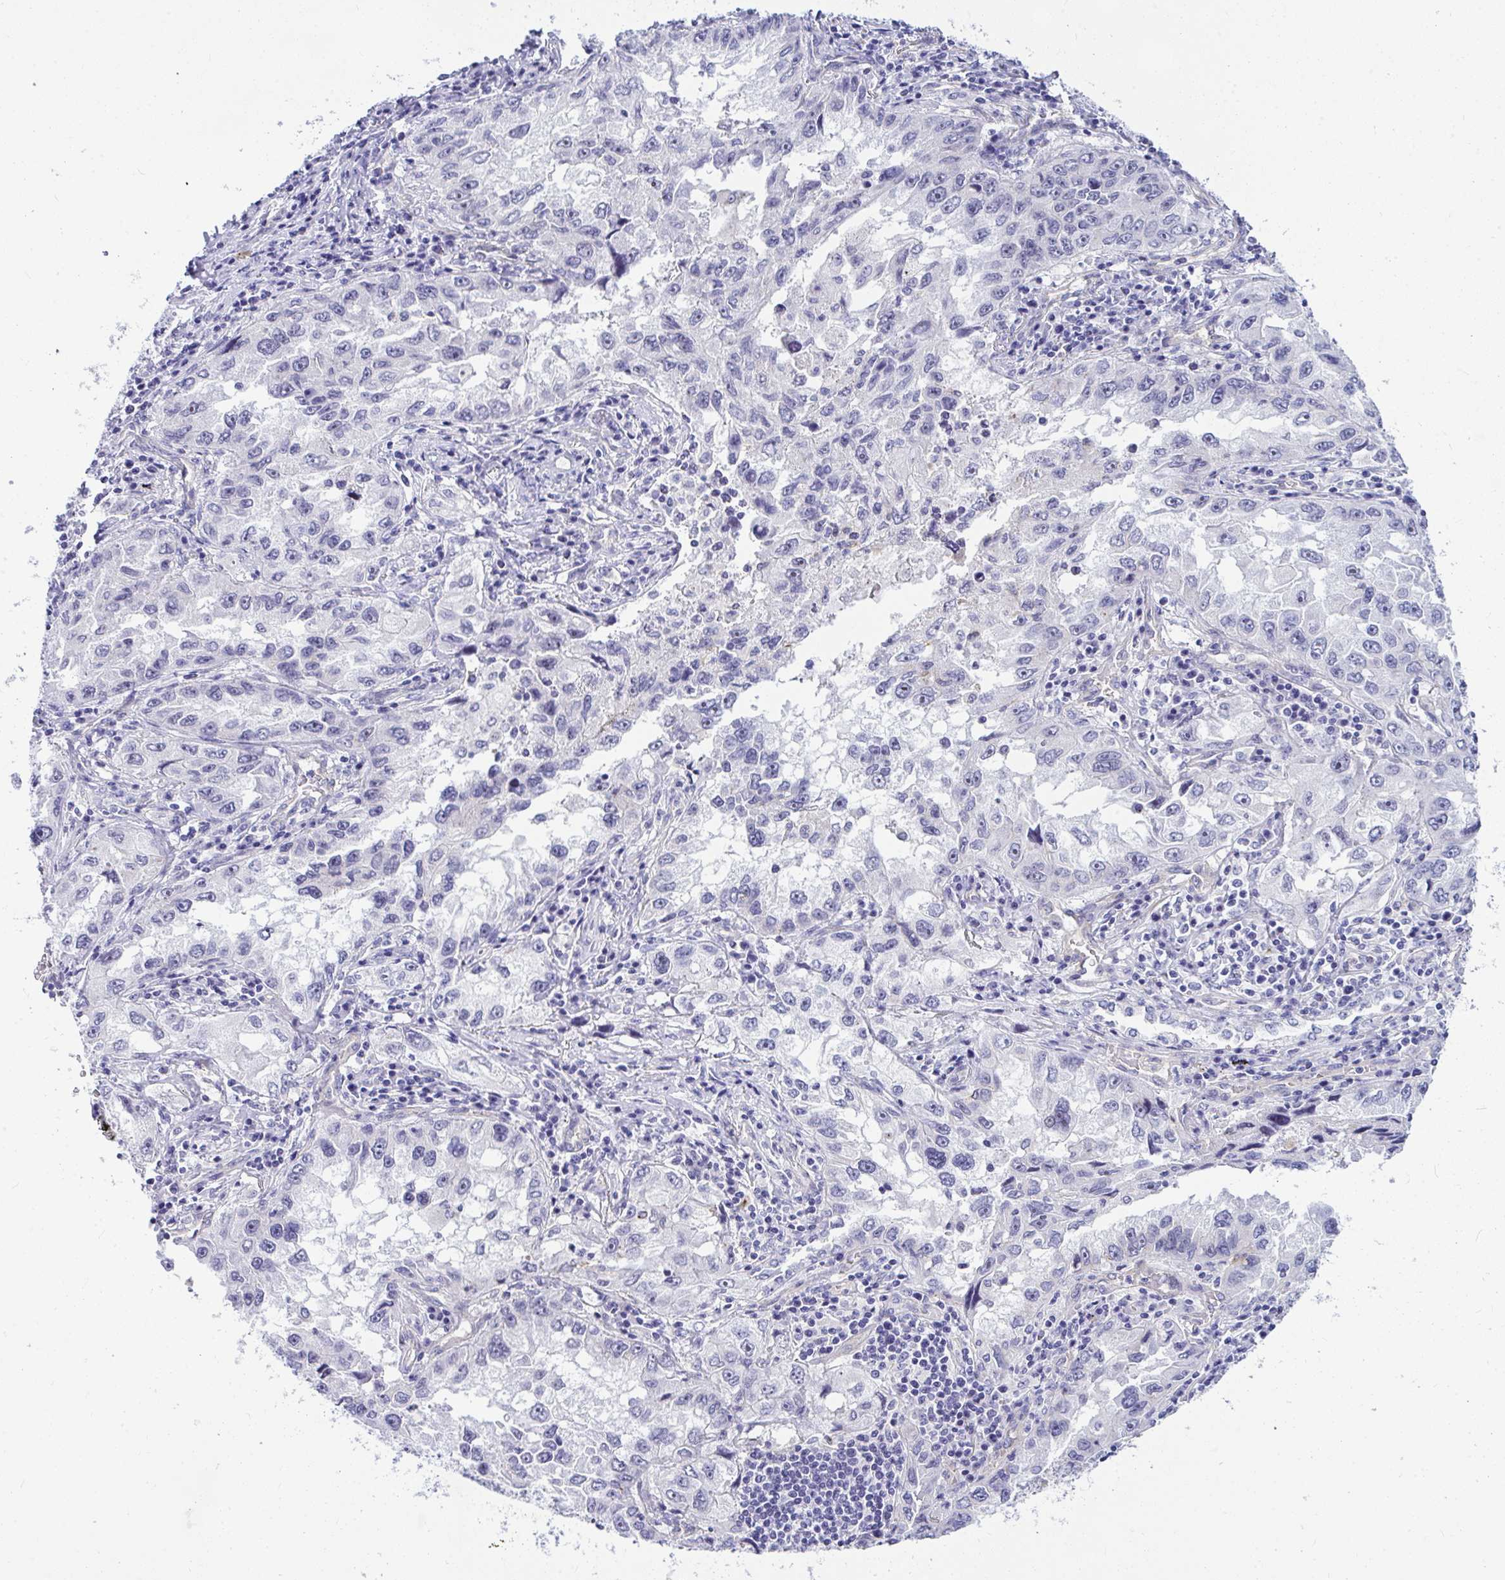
{"staining": {"intensity": "negative", "quantity": "none", "location": "none"}, "tissue": "lung cancer", "cell_type": "Tumor cells", "image_type": "cancer", "snomed": [{"axis": "morphology", "description": "Adenocarcinoma, NOS"}, {"axis": "topography", "description": "Lung"}], "caption": "This is an IHC histopathology image of lung cancer. There is no positivity in tumor cells.", "gene": "NFXL1", "patient": {"sex": "female", "age": 73}}